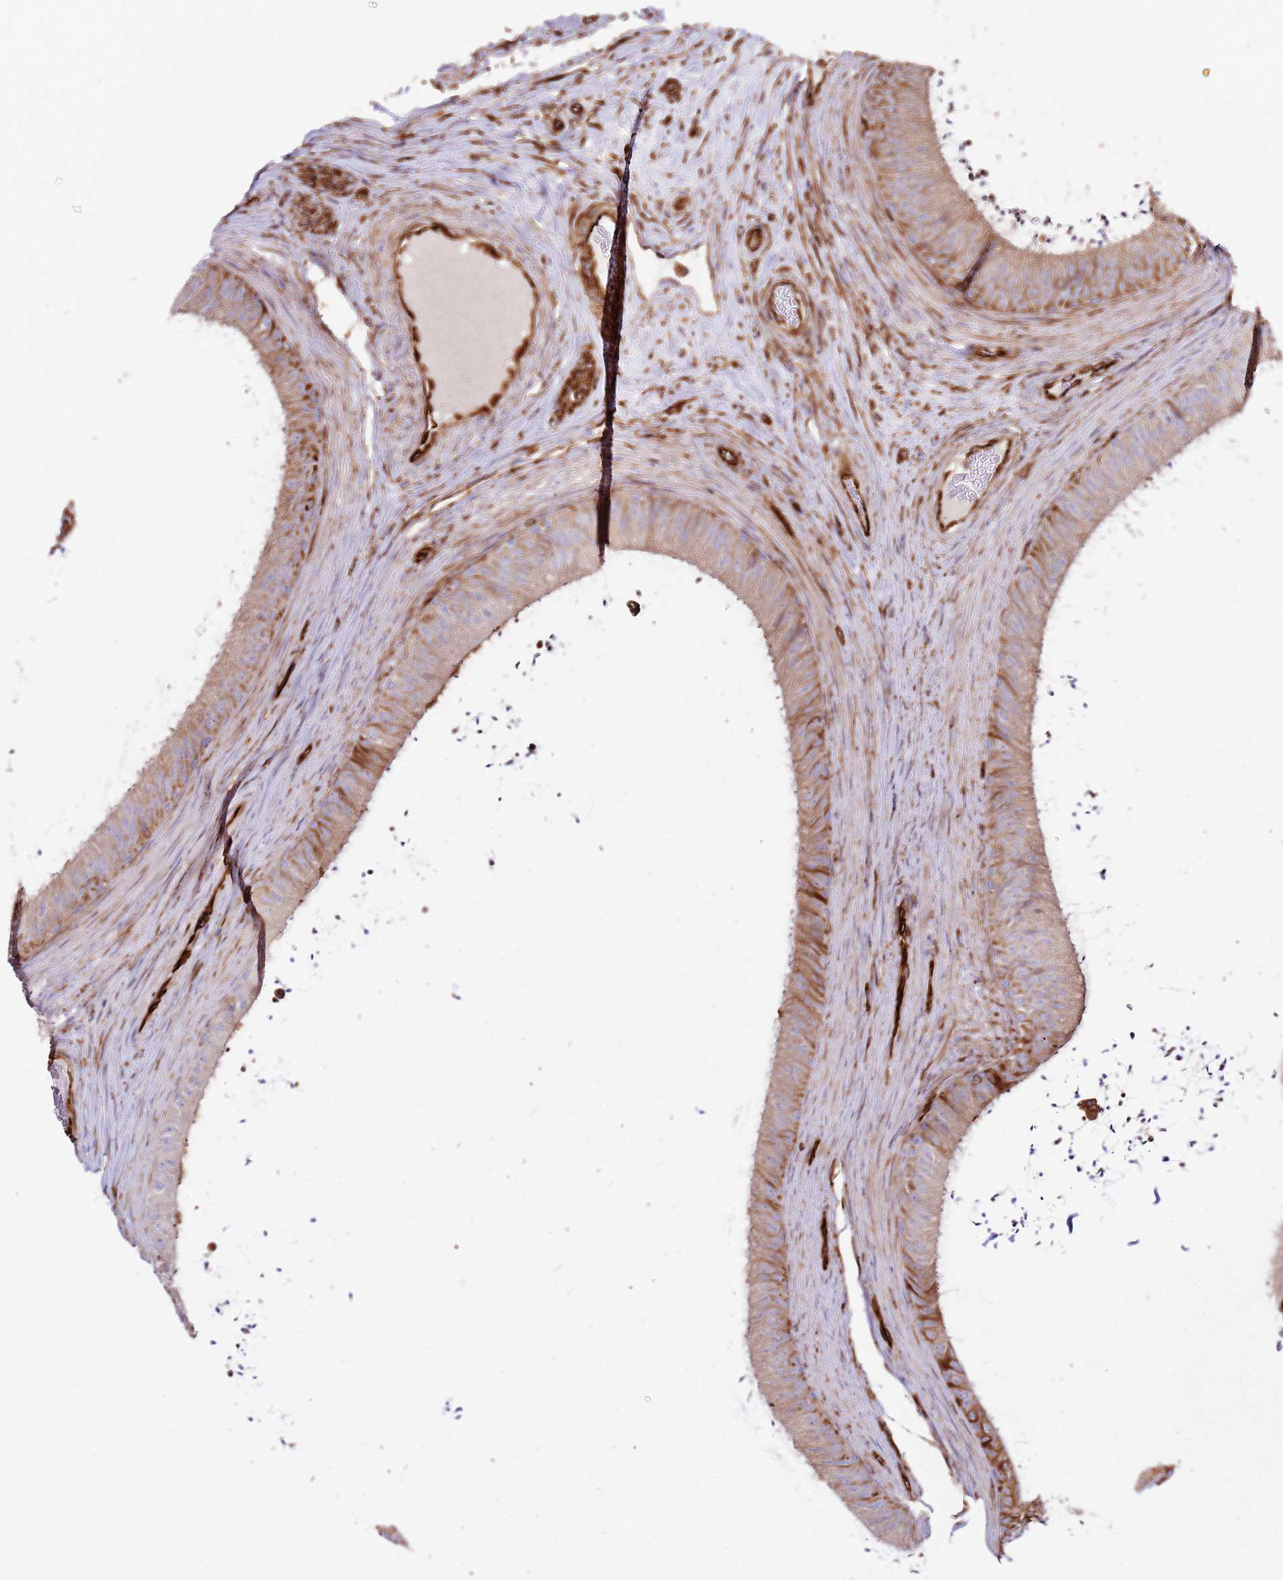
{"staining": {"intensity": "moderate", "quantity": "25%-75%", "location": "cytoplasmic/membranous"}, "tissue": "epididymis", "cell_type": "Glandular cells", "image_type": "normal", "snomed": [{"axis": "morphology", "description": "Normal tissue, NOS"}, {"axis": "topography", "description": "Testis"}, {"axis": "topography", "description": "Epididymis"}], "caption": "Human epididymis stained for a protein (brown) shows moderate cytoplasmic/membranous positive staining in about 25%-75% of glandular cells.", "gene": "MRGPRE", "patient": {"sex": "male", "age": 41}}